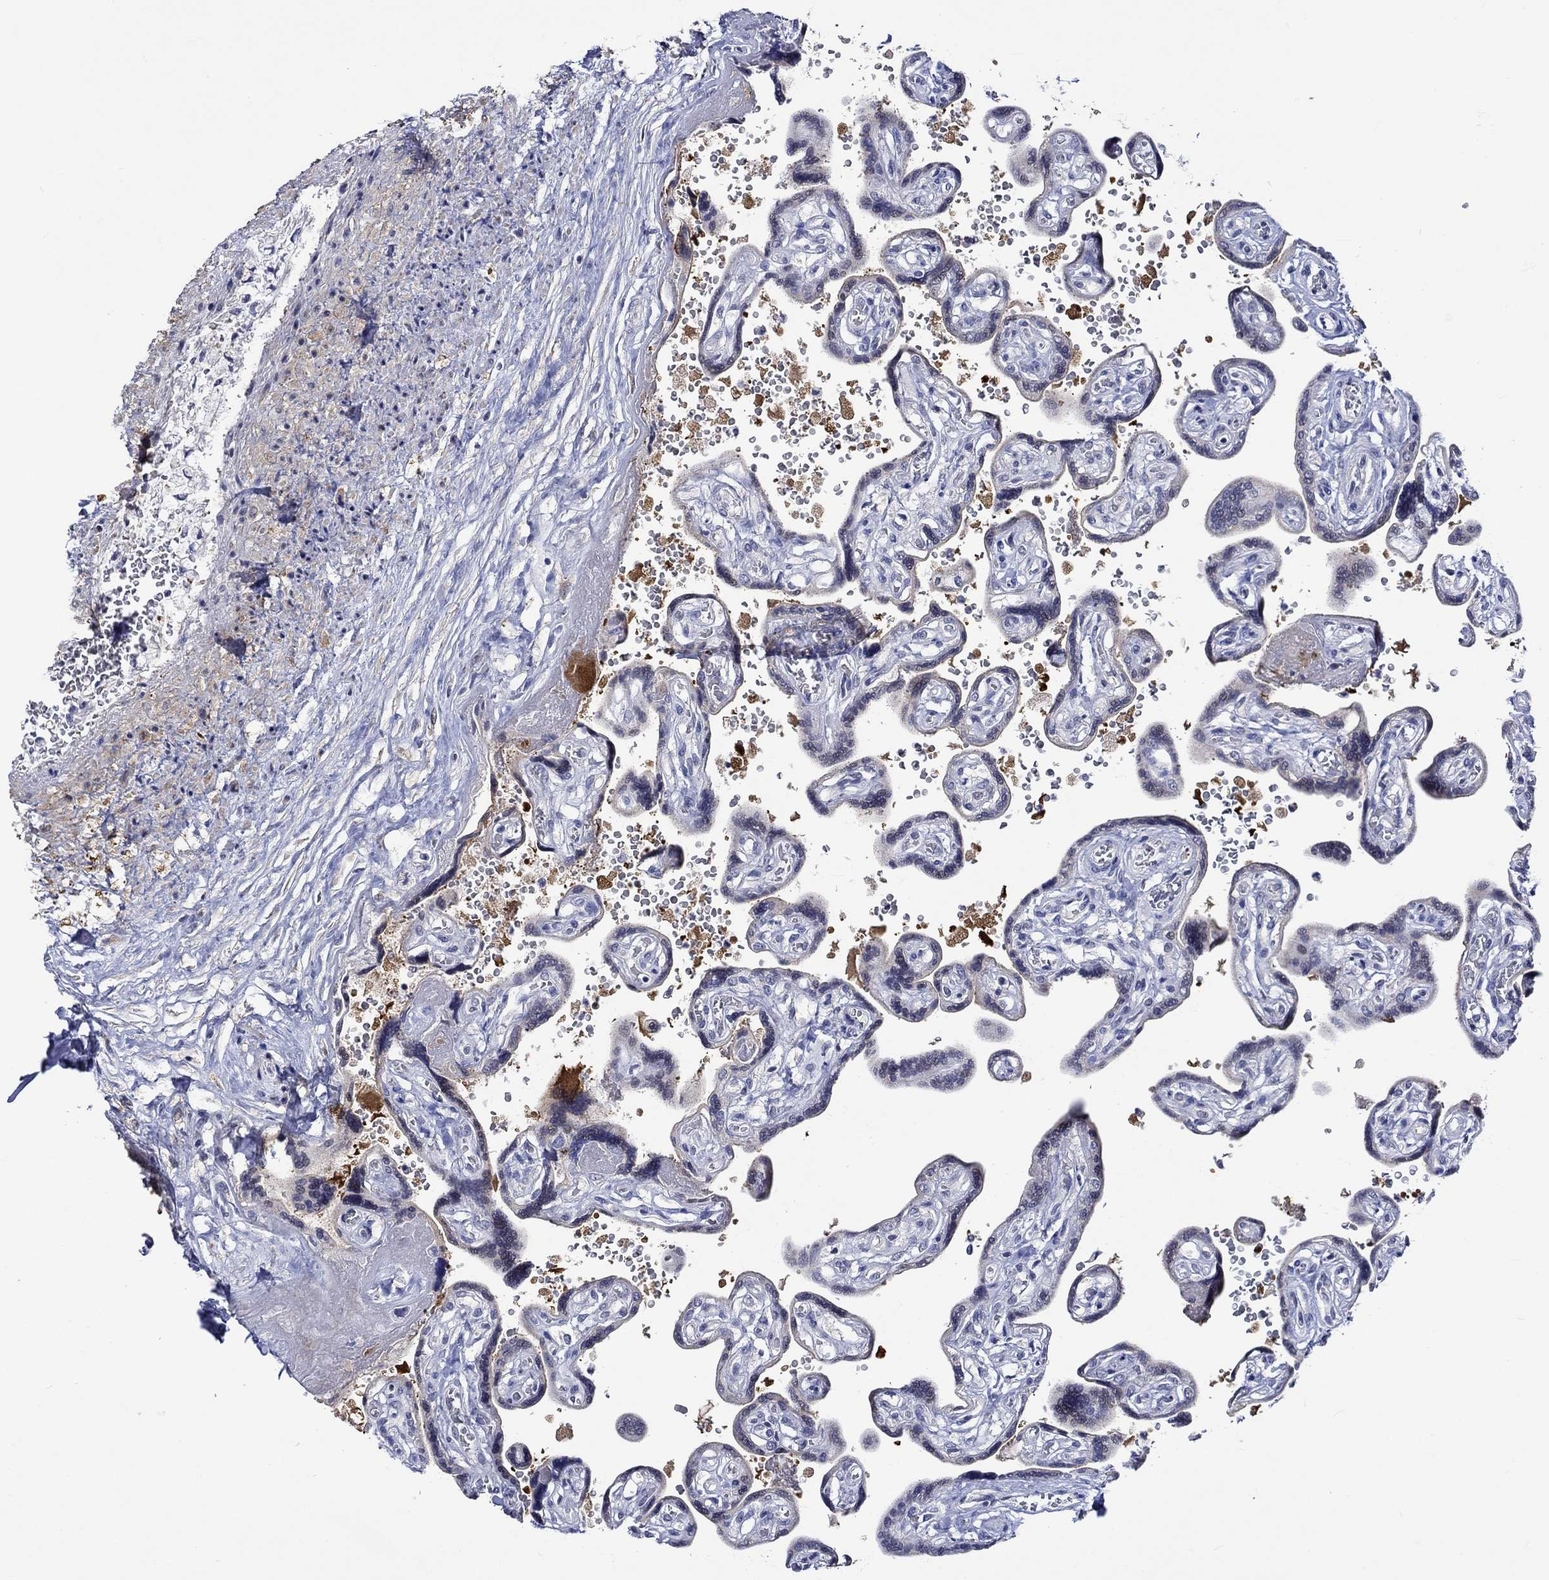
{"staining": {"intensity": "moderate", "quantity": ">75%", "location": "cytoplasmic/membranous"}, "tissue": "placenta", "cell_type": "Decidual cells", "image_type": "normal", "snomed": [{"axis": "morphology", "description": "Normal tissue, NOS"}, {"axis": "topography", "description": "Placenta"}], "caption": "IHC (DAB (3,3'-diaminobenzidine)) staining of benign placenta demonstrates moderate cytoplasmic/membranous protein staining in approximately >75% of decidual cells.", "gene": "CRYAB", "patient": {"sex": "female", "age": 32}}